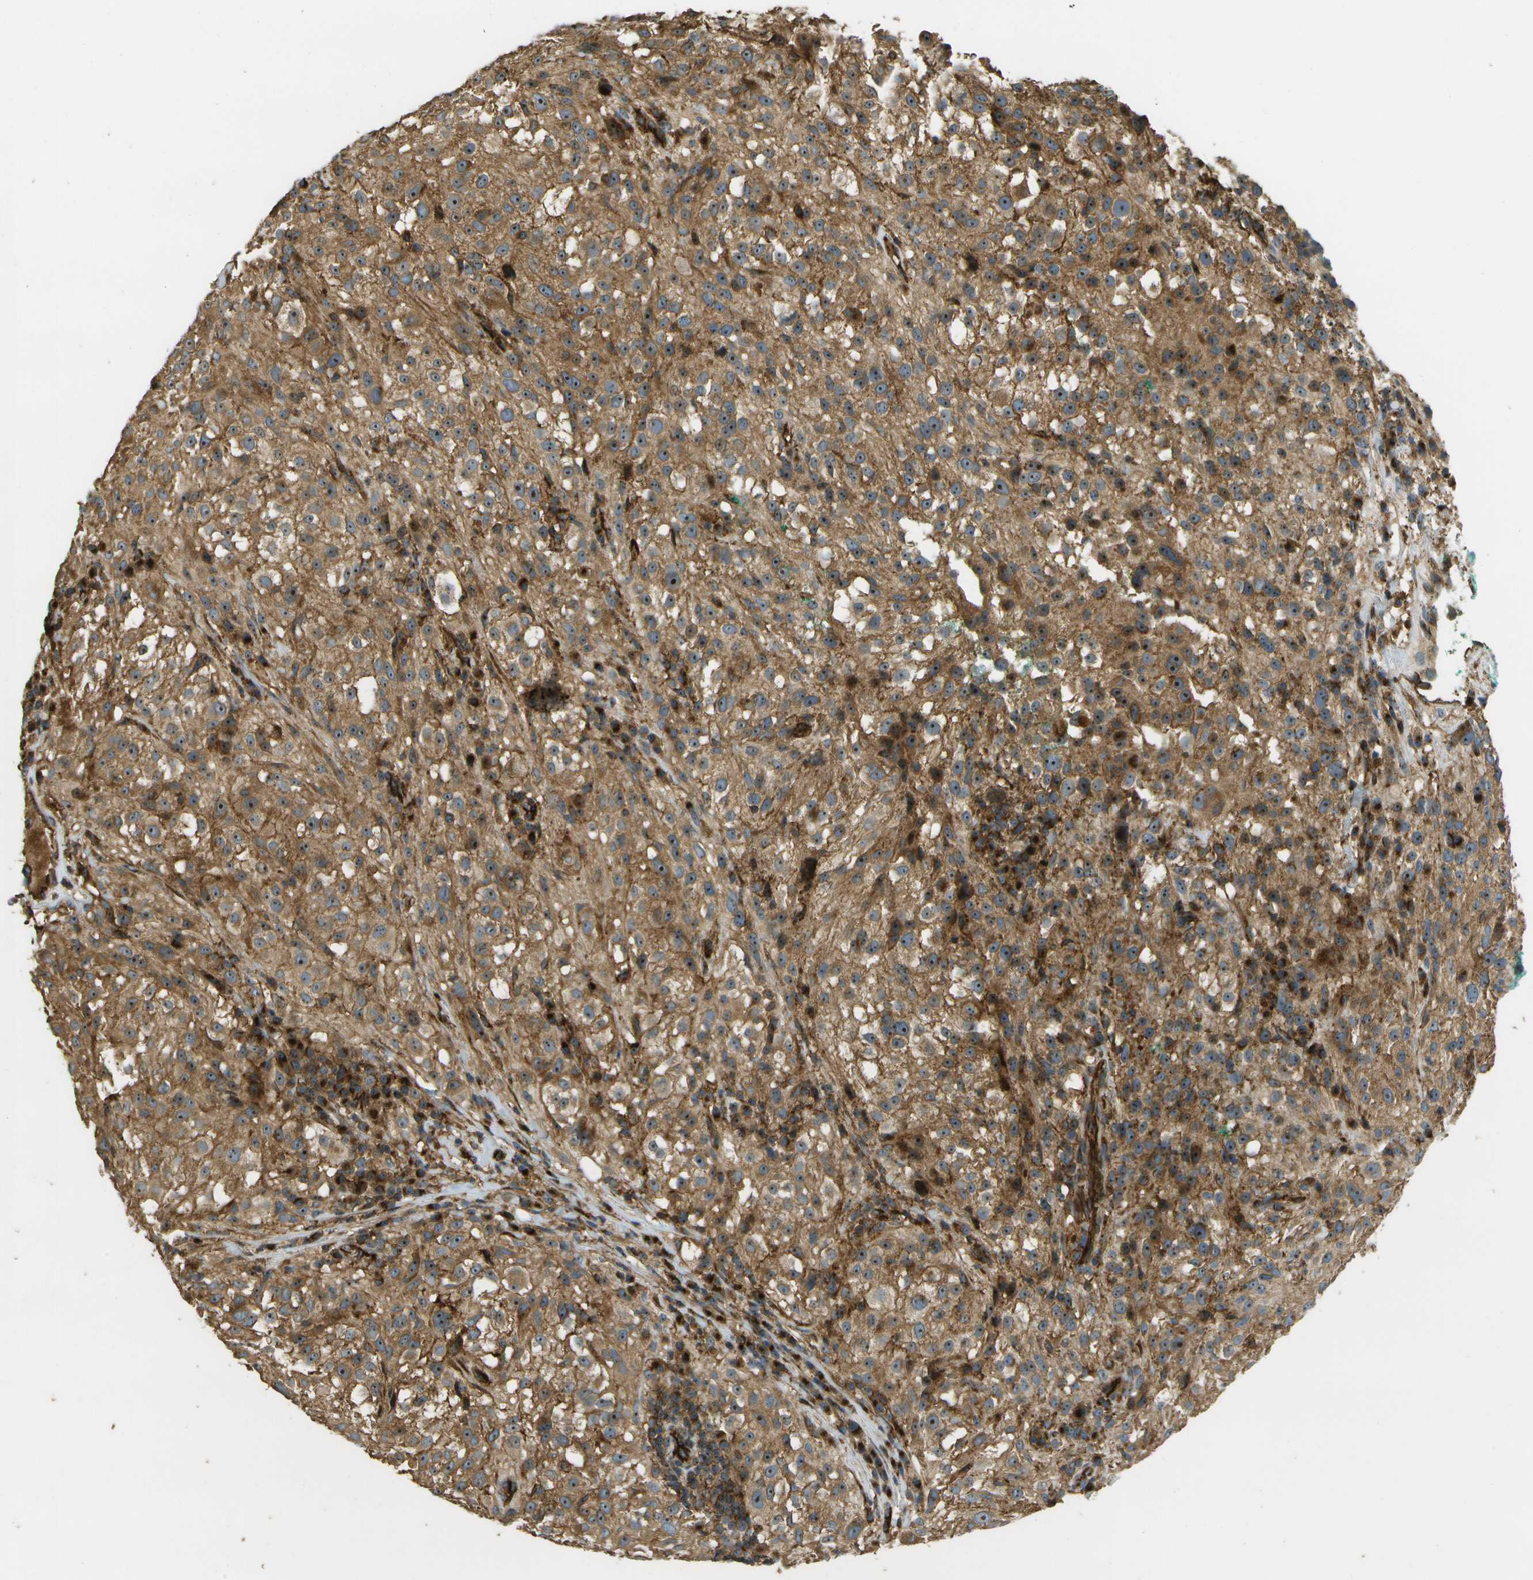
{"staining": {"intensity": "moderate", "quantity": ">75%", "location": "cytoplasmic/membranous,nuclear"}, "tissue": "melanoma", "cell_type": "Tumor cells", "image_type": "cancer", "snomed": [{"axis": "morphology", "description": "Necrosis, NOS"}, {"axis": "morphology", "description": "Malignant melanoma, NOS"}, {"axis": "topography", "description": "Skin"}], "caption": "This is a micrograph of immunohistochemistry staining of malignant melanoma, which shows moderate positivity in the cytoplasmic/membranous and nuclear of tumor cells.", "gene": "LRP12", "patient": {"sex": "female", "age": 87}}